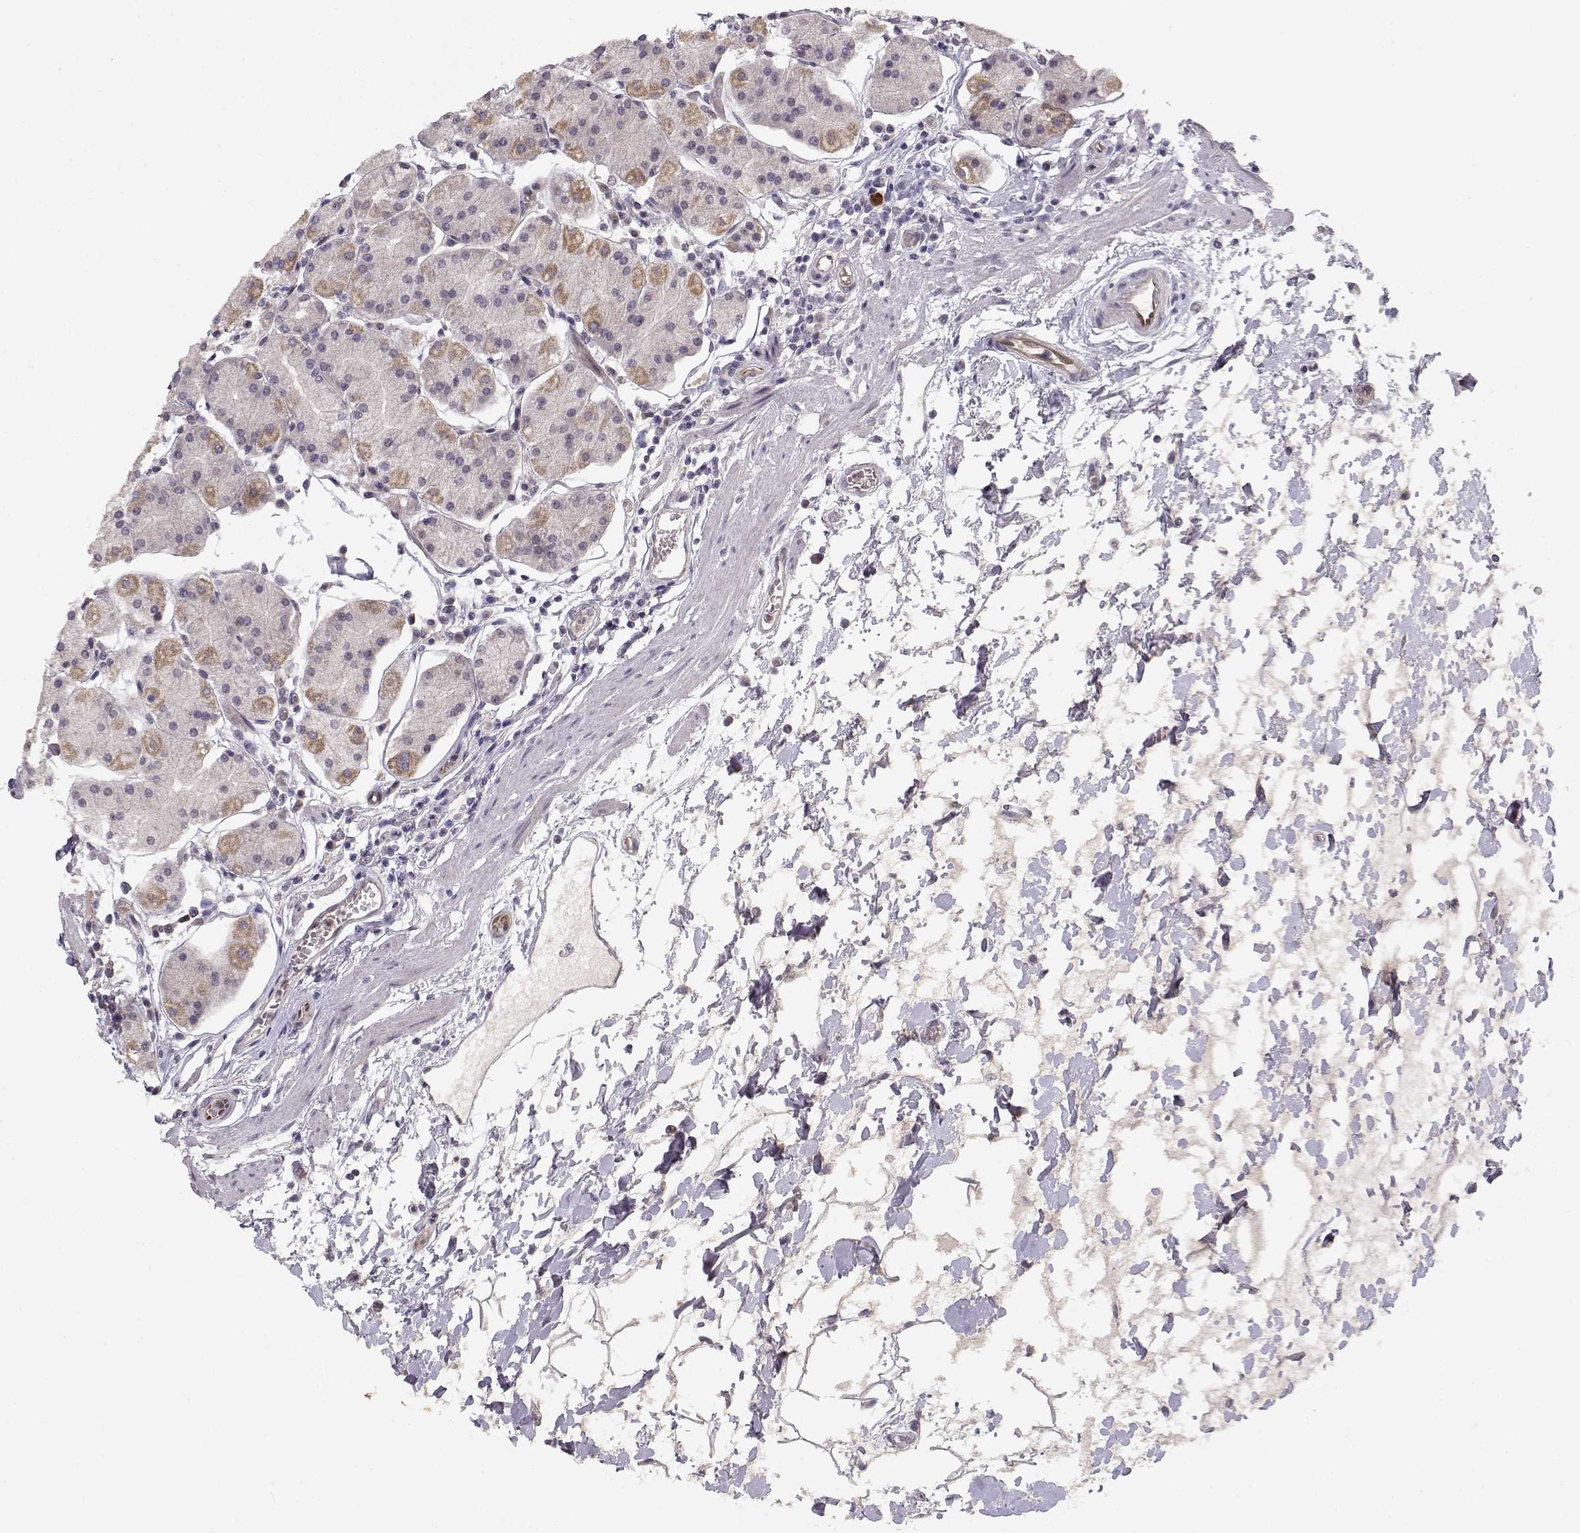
{"staining": {"intensity": "moderate", "quantity": "25%-75%", "location": "cytoplasmic/membranous"}, "tissue": "stomach", "cell_type": "Glandular cells", "image_type": "normal", "snomed": [{"axis": "morphology", "description": "Normal tissue, NOS"}, {"axis": "topography", "description": "Stomach"}], "caption": "DAB immunohistochemical staining of unremarkable human stomach demonstrates moderate cytoplasmic/membranous protein positivity in about 25%-75% of glandular cells.", "gene": "BMX", "patient": {"sex": "male", "age": 54}}